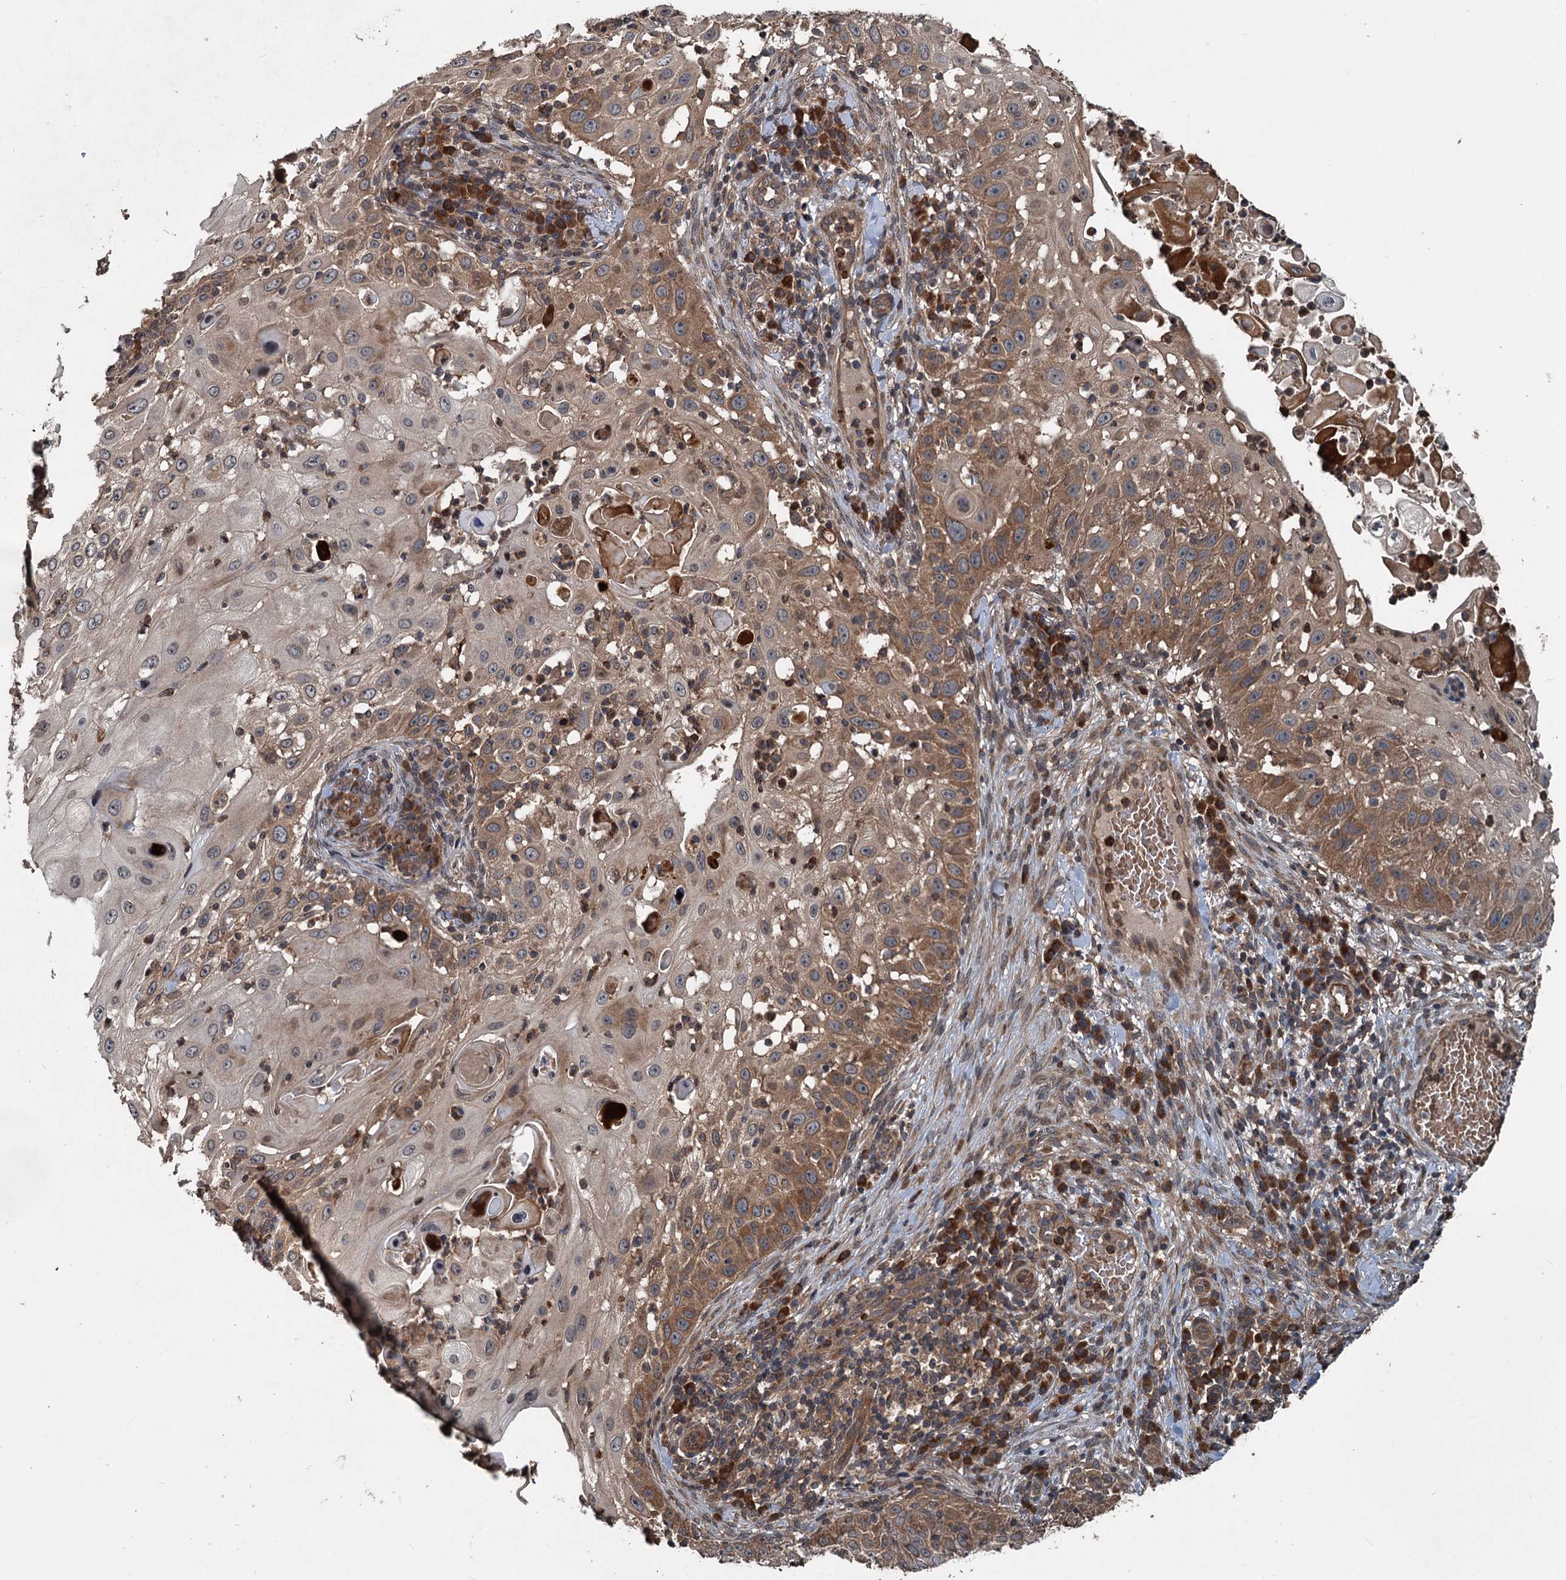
{"staining": {"intensity": "moderate", "quantity": ">75%", "location": "cytoplasmic/membranous"}, "tissue": "skin cancer", "cell_type": "Tumor cells", "image_type": "cancer", "snomed": [{"axis": "morphology", "description": "Squamous cell carcinoma, NOS"}, {"axis": "topography", "description": "Skin"}], "caption": "Squamous cell carcinoma (skin) stained with DAB immunohistochemistry reveals medium levels of moderate cytoplasmic/membranous staining in about >75% of tumor cells.", "gene": "N4BP2L2", "patient": {"sex": "female", "age": 44}}